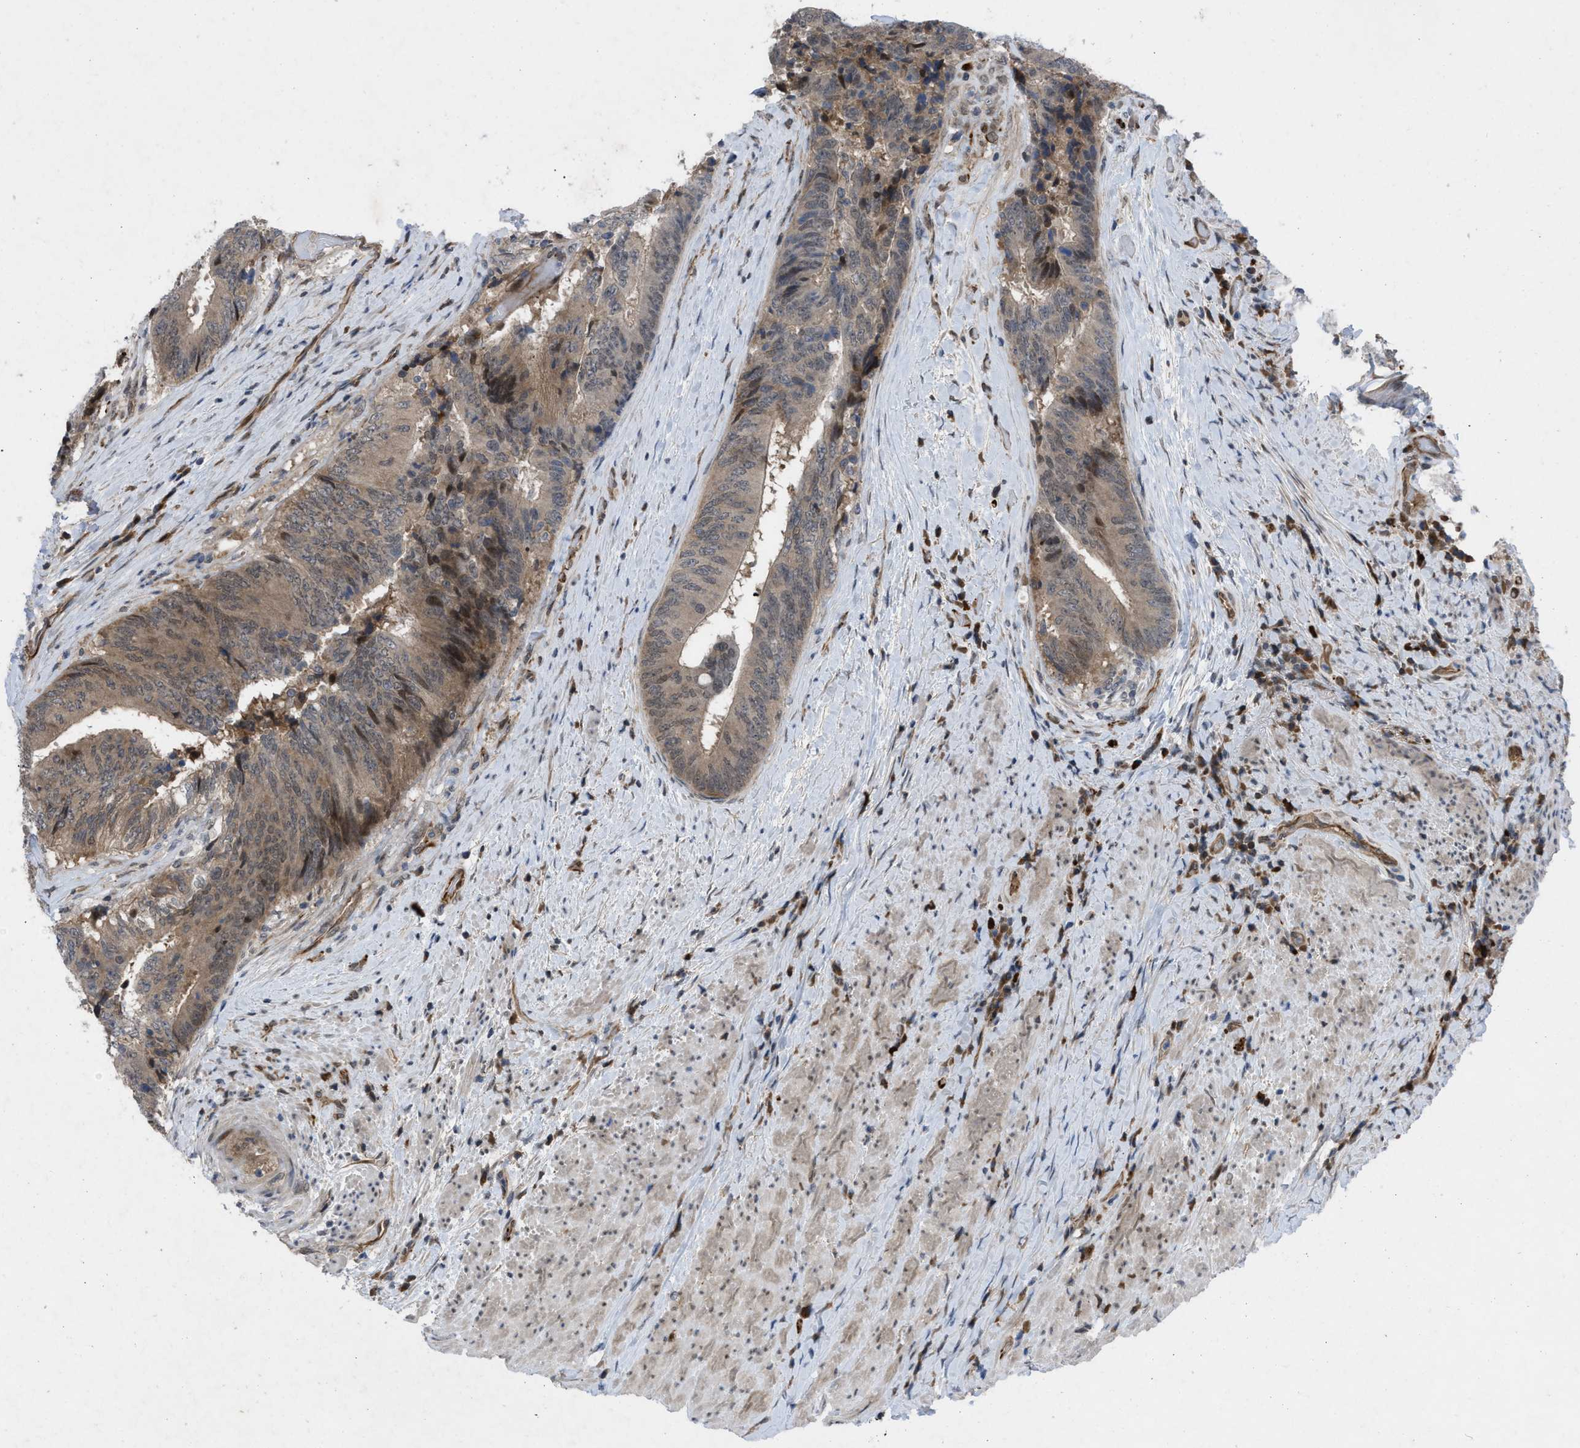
{"staining": {"intensity": "moderate", "quantity": ">75%", "location": "cytoplasmic/membranous,nuclear"}, "tissue": "colorectal cancer", "cell_type": "Tumor cells", "image_type": "cancer", "snomed": [{"axis": "morphology", "description": "Adenocarcinoma, NOS"}, {"axis": "topography", "description": "Rectum"}], "caption": "IHC of colorectal adenocarcinoma exhibits medium levels of moderate cytoplasmic/membranous and nuclear positivity in about >75% of tumor cells.", "gene": "IL17RE", "patient": {"sex": "male", "age": 72}}